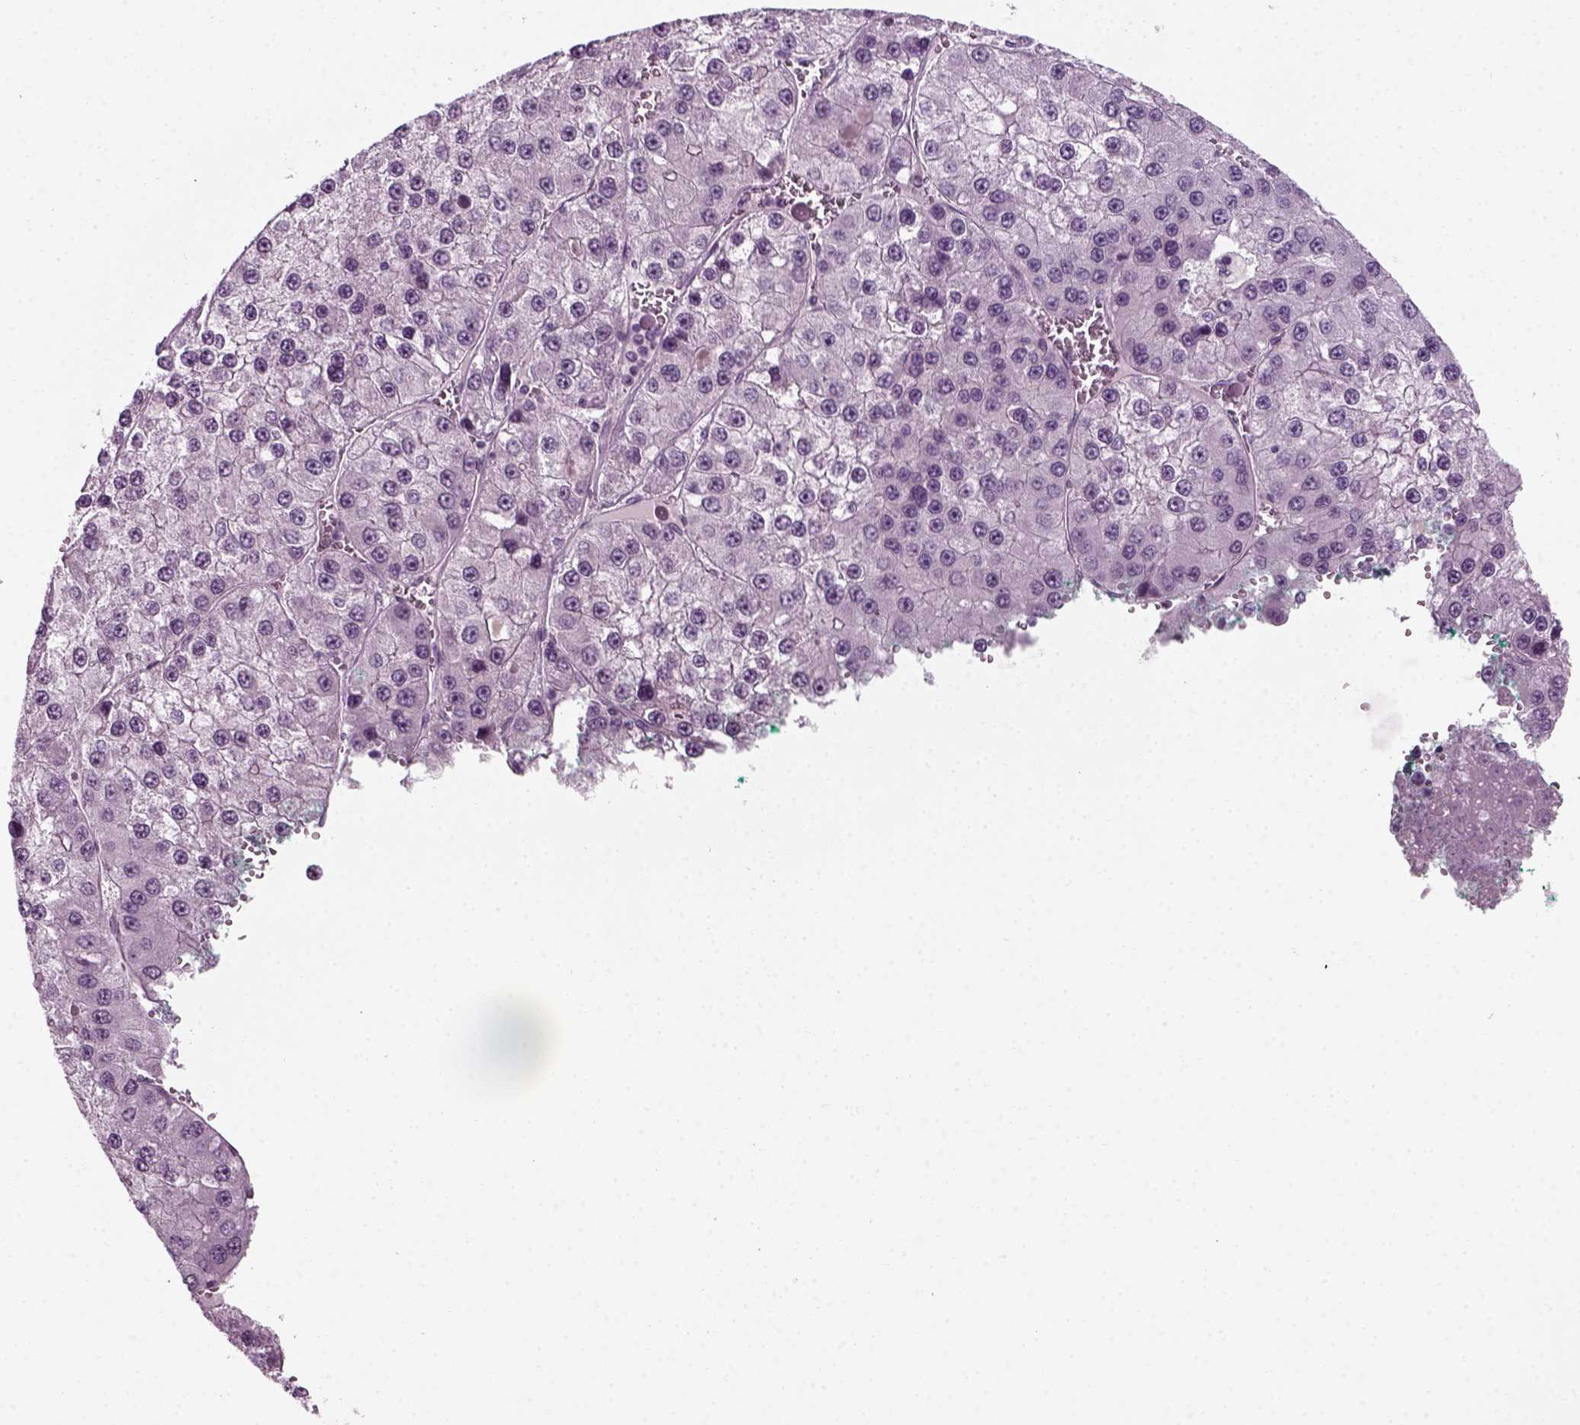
{"staining": {"intensity": "negative", "quantity": "none", "location": "none"}, "tissue": "liver cancer", "cell_type": "Tumor cells", "image_type": "cancer", "snomed": [{"axis": "morphology", "description": "Carcinoma, Hepatocellular, NOS"}, {"axis": "topography", "description": "Liver"}], "caption": "The histopathology image displays no staining of tumor cells in liver hepatocellular carcinoma.", "gene": "KRT75", "patient": {"sex": "female", "age": 73}}